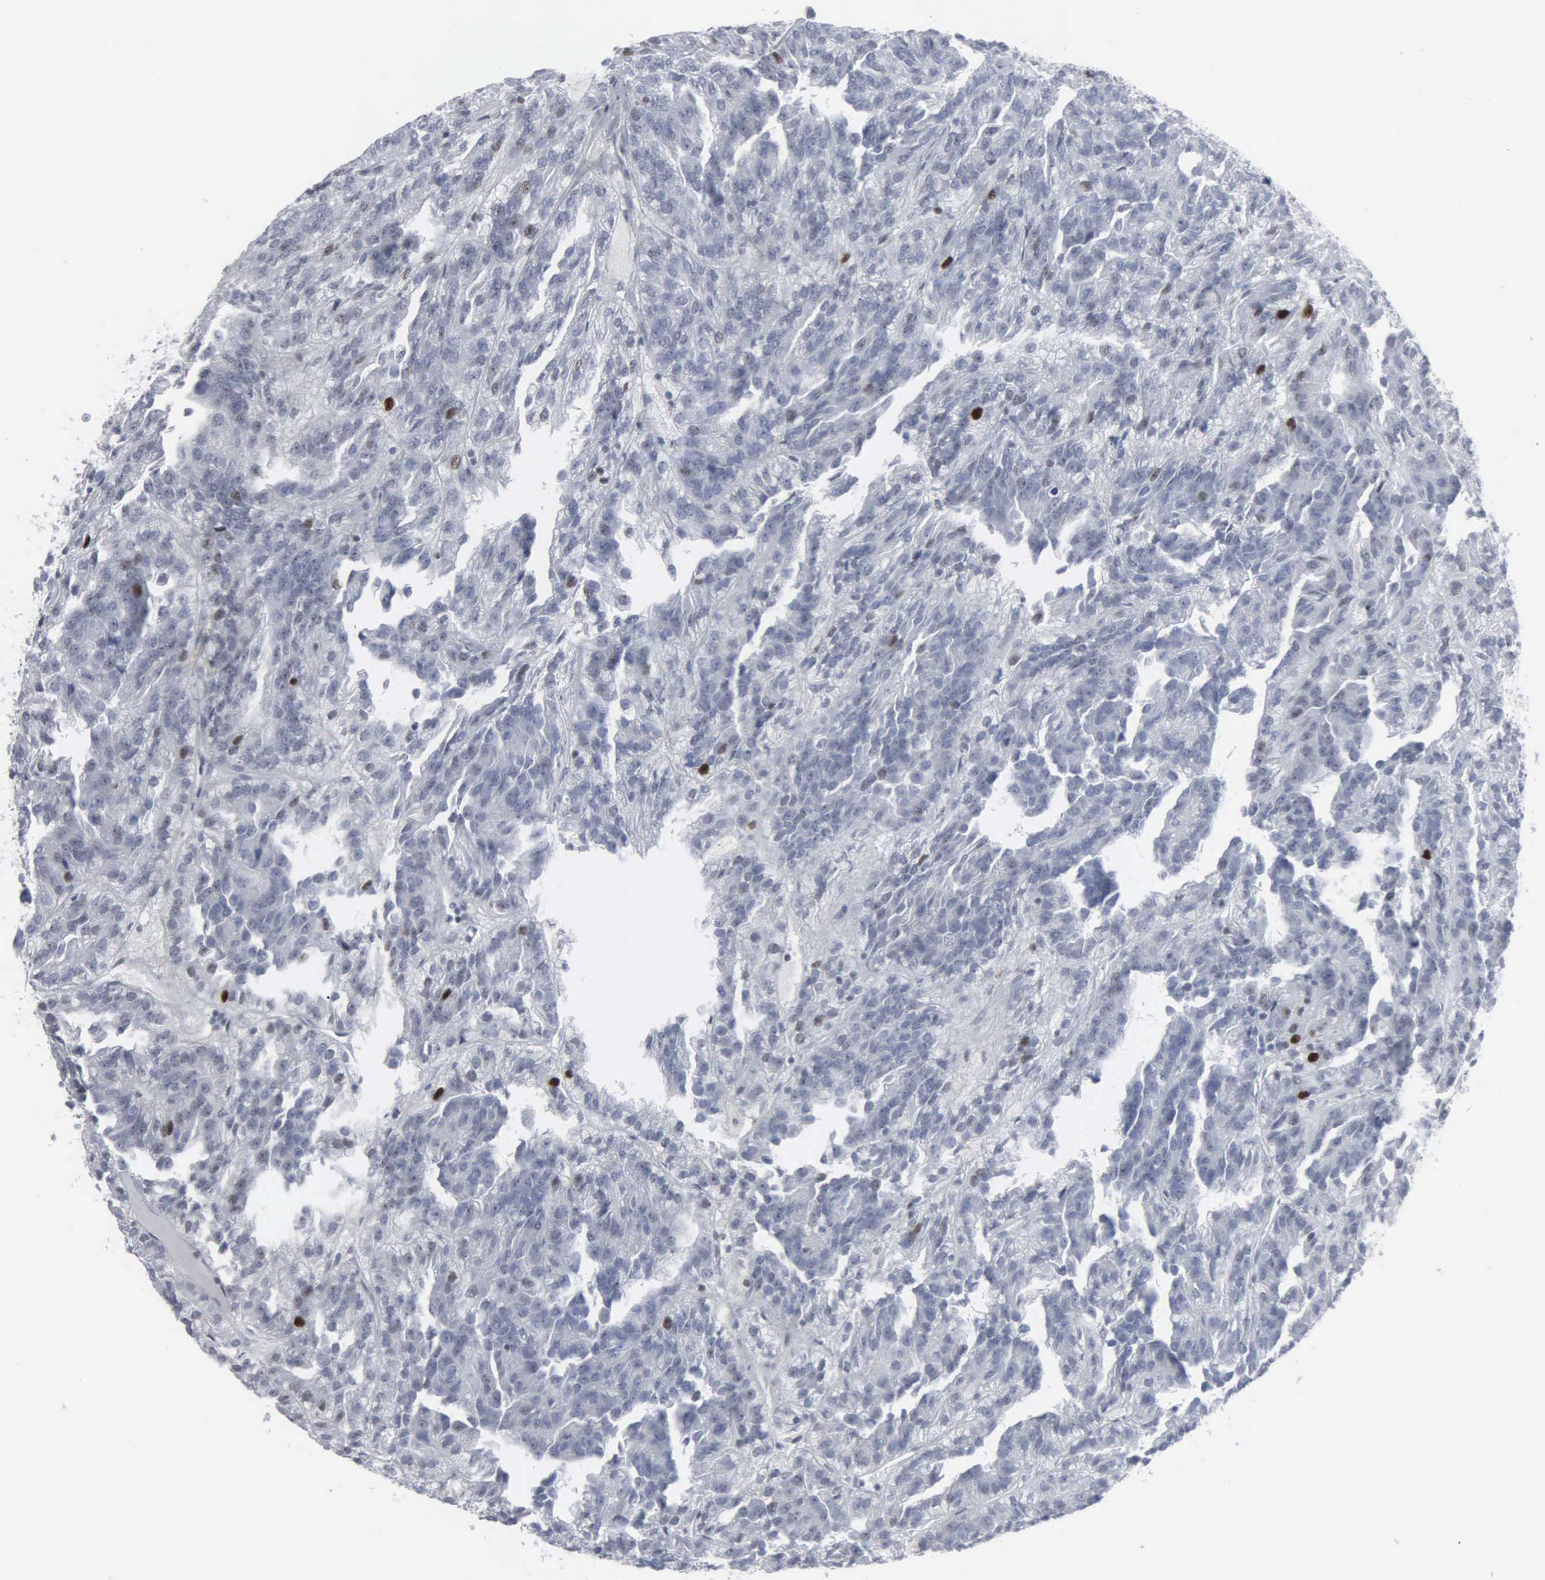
{"staining": {"intensity": "moderate", "quantity": "<25%", "location": "nuclear"}, "tissue": "renal cancer", "cell_type": "Tumor cells", "image_type": "cancer", "snomed": [{"axis": "morphology", "description": "Adenocarcinoma, NOS"}, {"axis": "topography", "description": "Kidney"}], "caption": "Moderate nuclear staining is seen in approximately <25% of tumor cells in renal cancer.", "gene": "CCND3", "patient": {"sex": "male", "age": 46}}